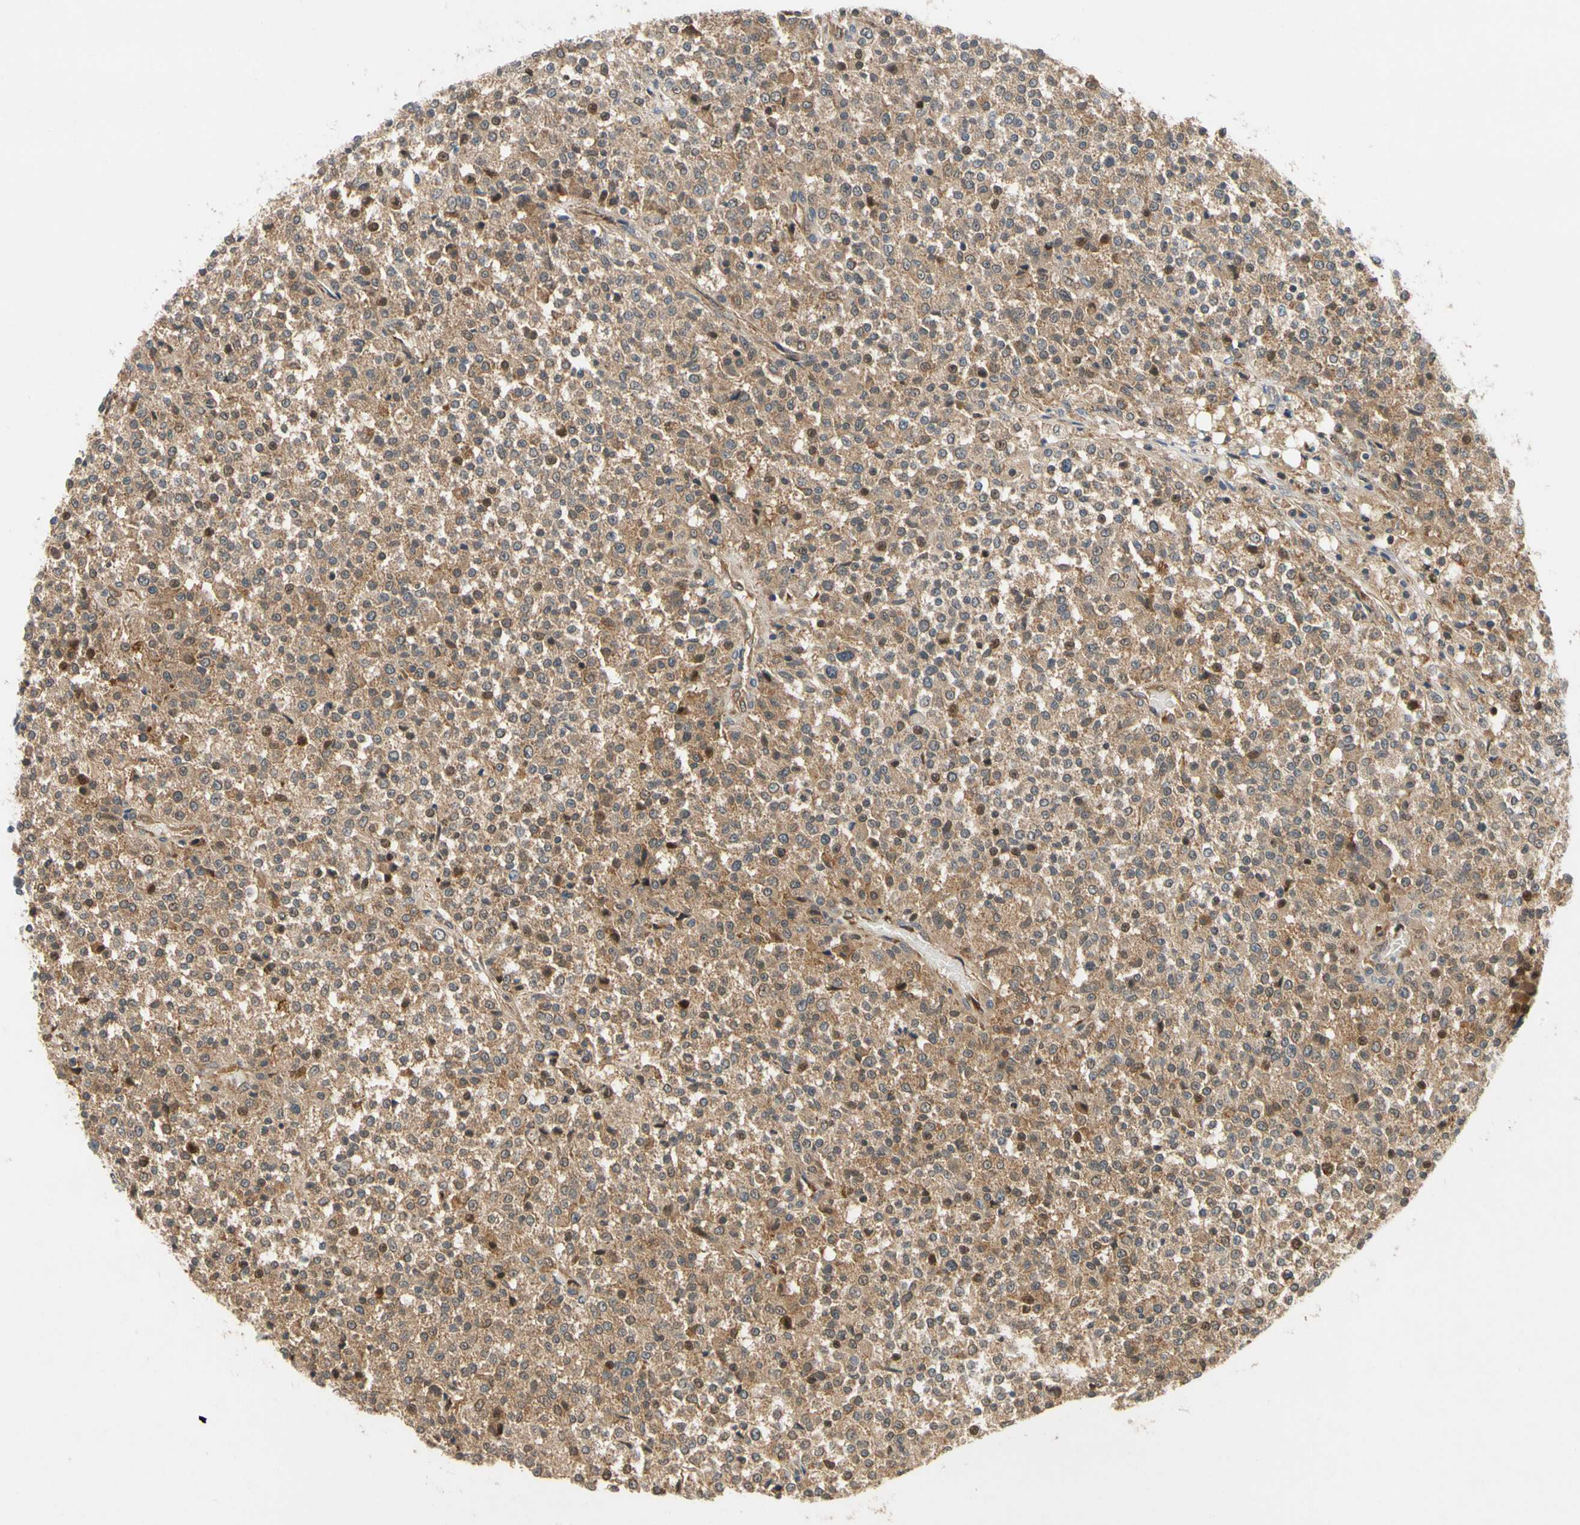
{"staining": {"intensity": "moderate", "quantity": ">75%", "location": "cytoplasmic/membranous"}, "tissue": "testis cancer", "cell_type": "Tumor cells", "image_type": "cancer", "snomed": [{"axis": "morphology", "description": "Seminoma, NOS"}, {"axis": "topography", "description": "Testis"}], "caption": "Seminoma (testis) tissue displays moderate cytoplasmic/membranous positivity in about >75% of tumor cells, visualized by immunohistochemistry. (DAB IHC, brown staining for protein, blue staining for nuclei).", "gene": "TDRP", "patient": {"sex": "male", "age": 59}}